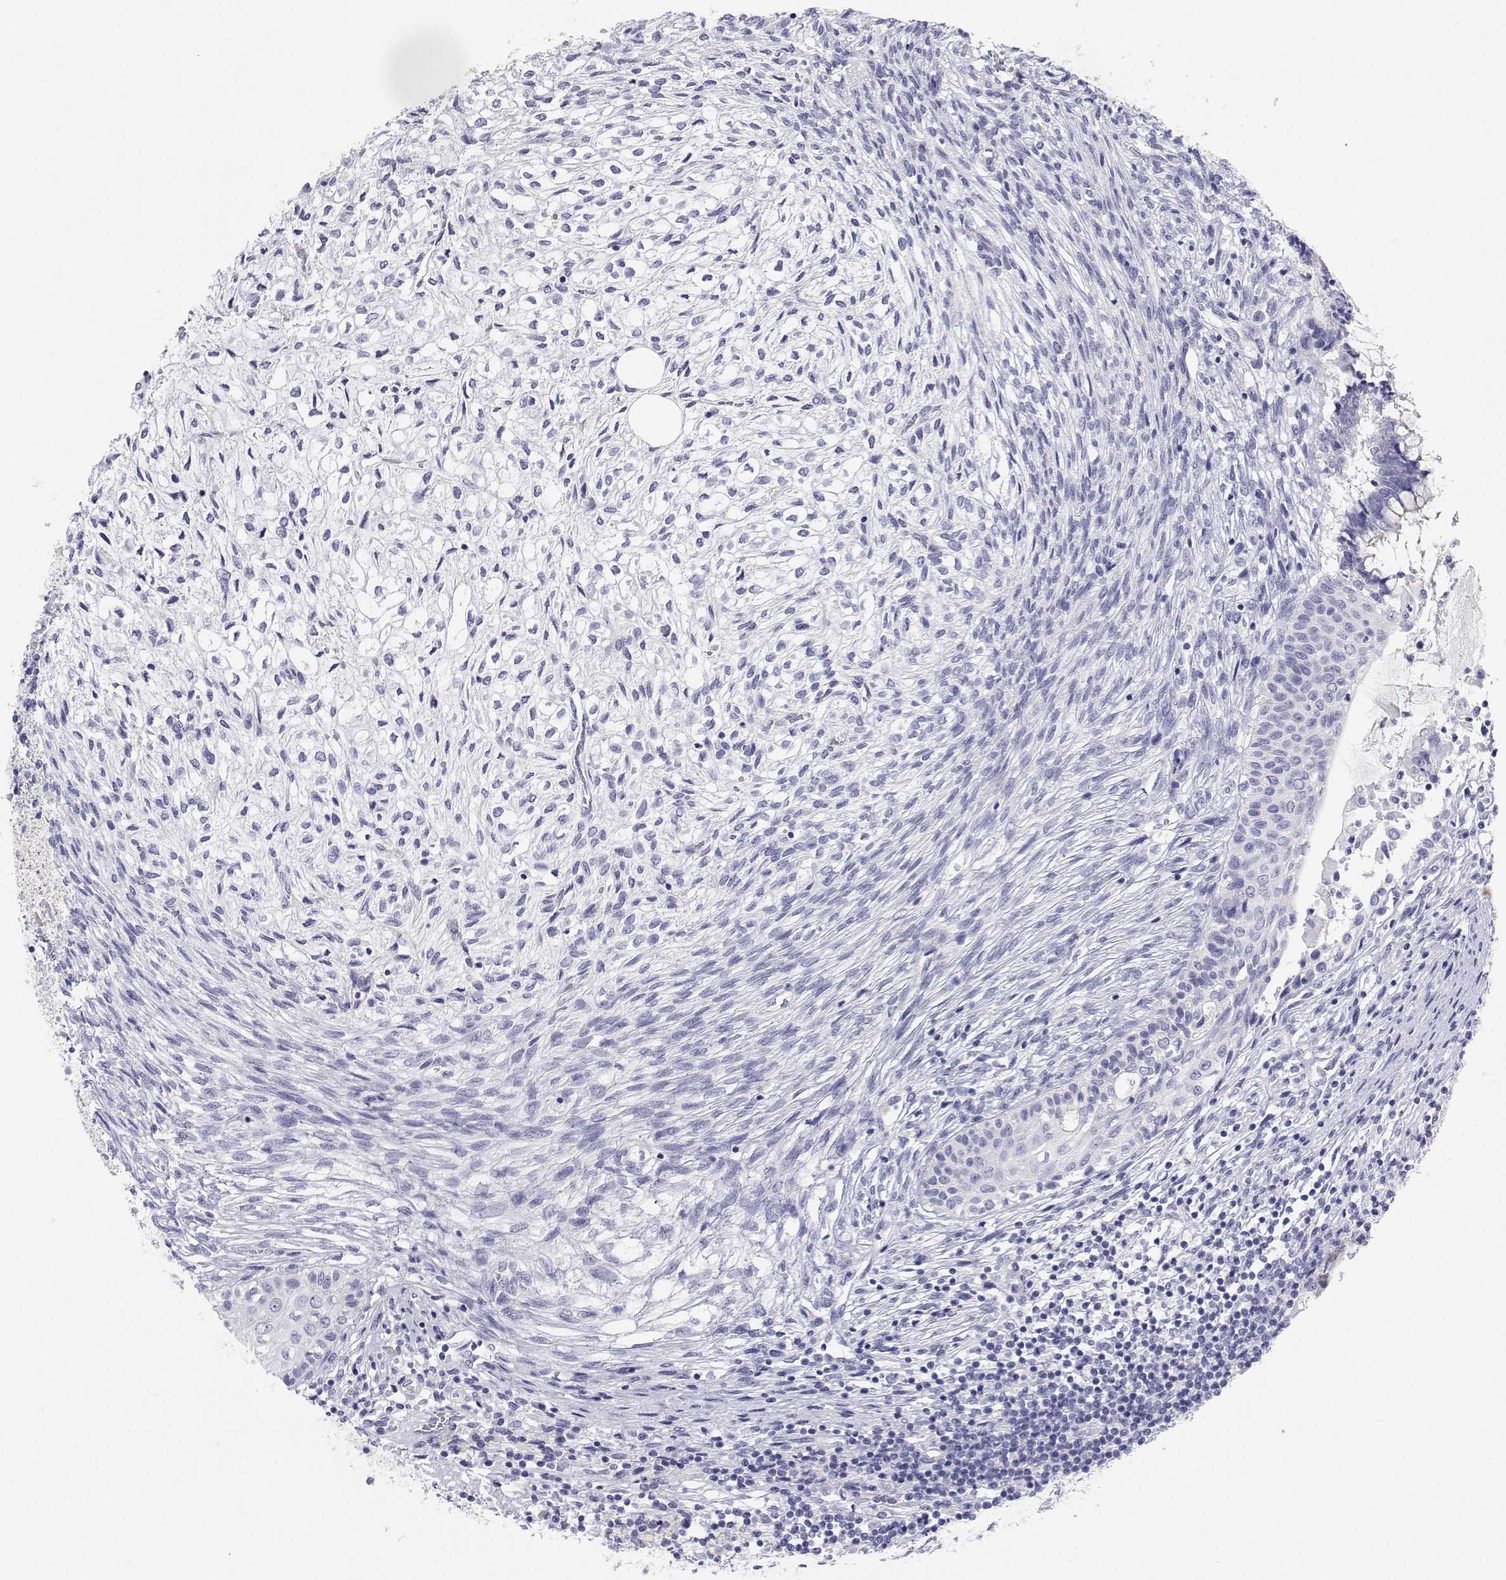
{"staining": {"intensity": "negative", "quantity": "none", "location": "none"}, "tissue": "testis cancer", "cell_type": "Tumor cells", "image_type": "cancer", "snomed": [{"axis": "morphology", "description": "Carcinoma, Embryonal, NOS"}, {"axis": "topography", "description": "Testis"}], "caption": "High magnification brightfield microscopy of testis embryonal carcinoma stained with DAB (brown) and counterstained with hematoxylin (blue): tumor cells show no significant staining.", "gene": "BHMT", "patient": {"sex": "male", "age": 37}}